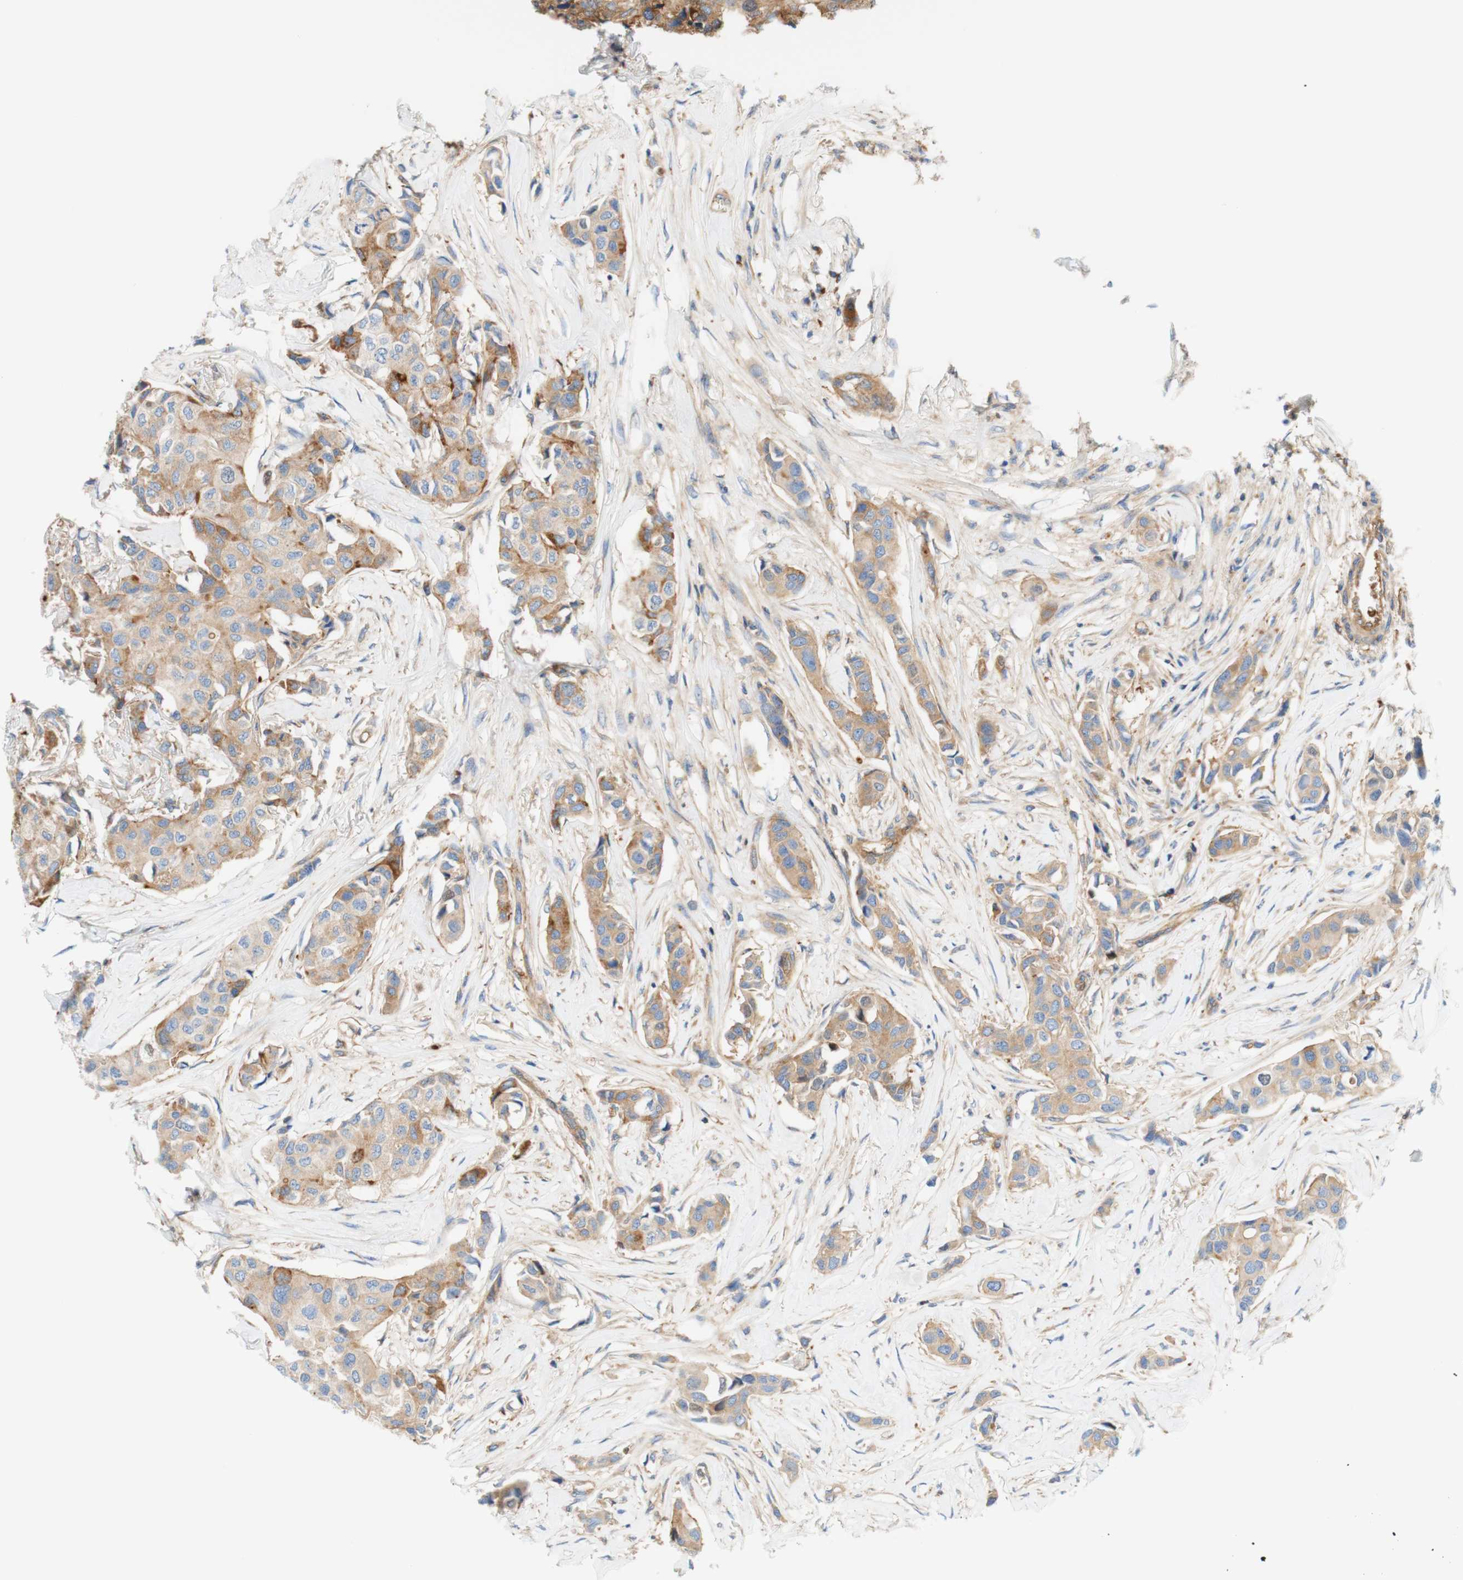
{"staining": {"intensity": "weak", "quantity": ">75%", "location": "cytoplasmic/membranous"}, "tissue": "breast cancer", "cell_type": "Tumor cells", "image_type": "cancer", "snomed": [{"axis": "morphology", "description": "Duct carcinoma"}, {"axis": "topography", "description": "Breast"}], "caption": "Immunohistochemical staining of human invasive ductal carcinoma (breast) demonstrates weak cytoplasmic/membranous protein positivity in about >75% of tumor cells.", "gene": "STOM", "patient": {"sex": "female", "age": 80}}